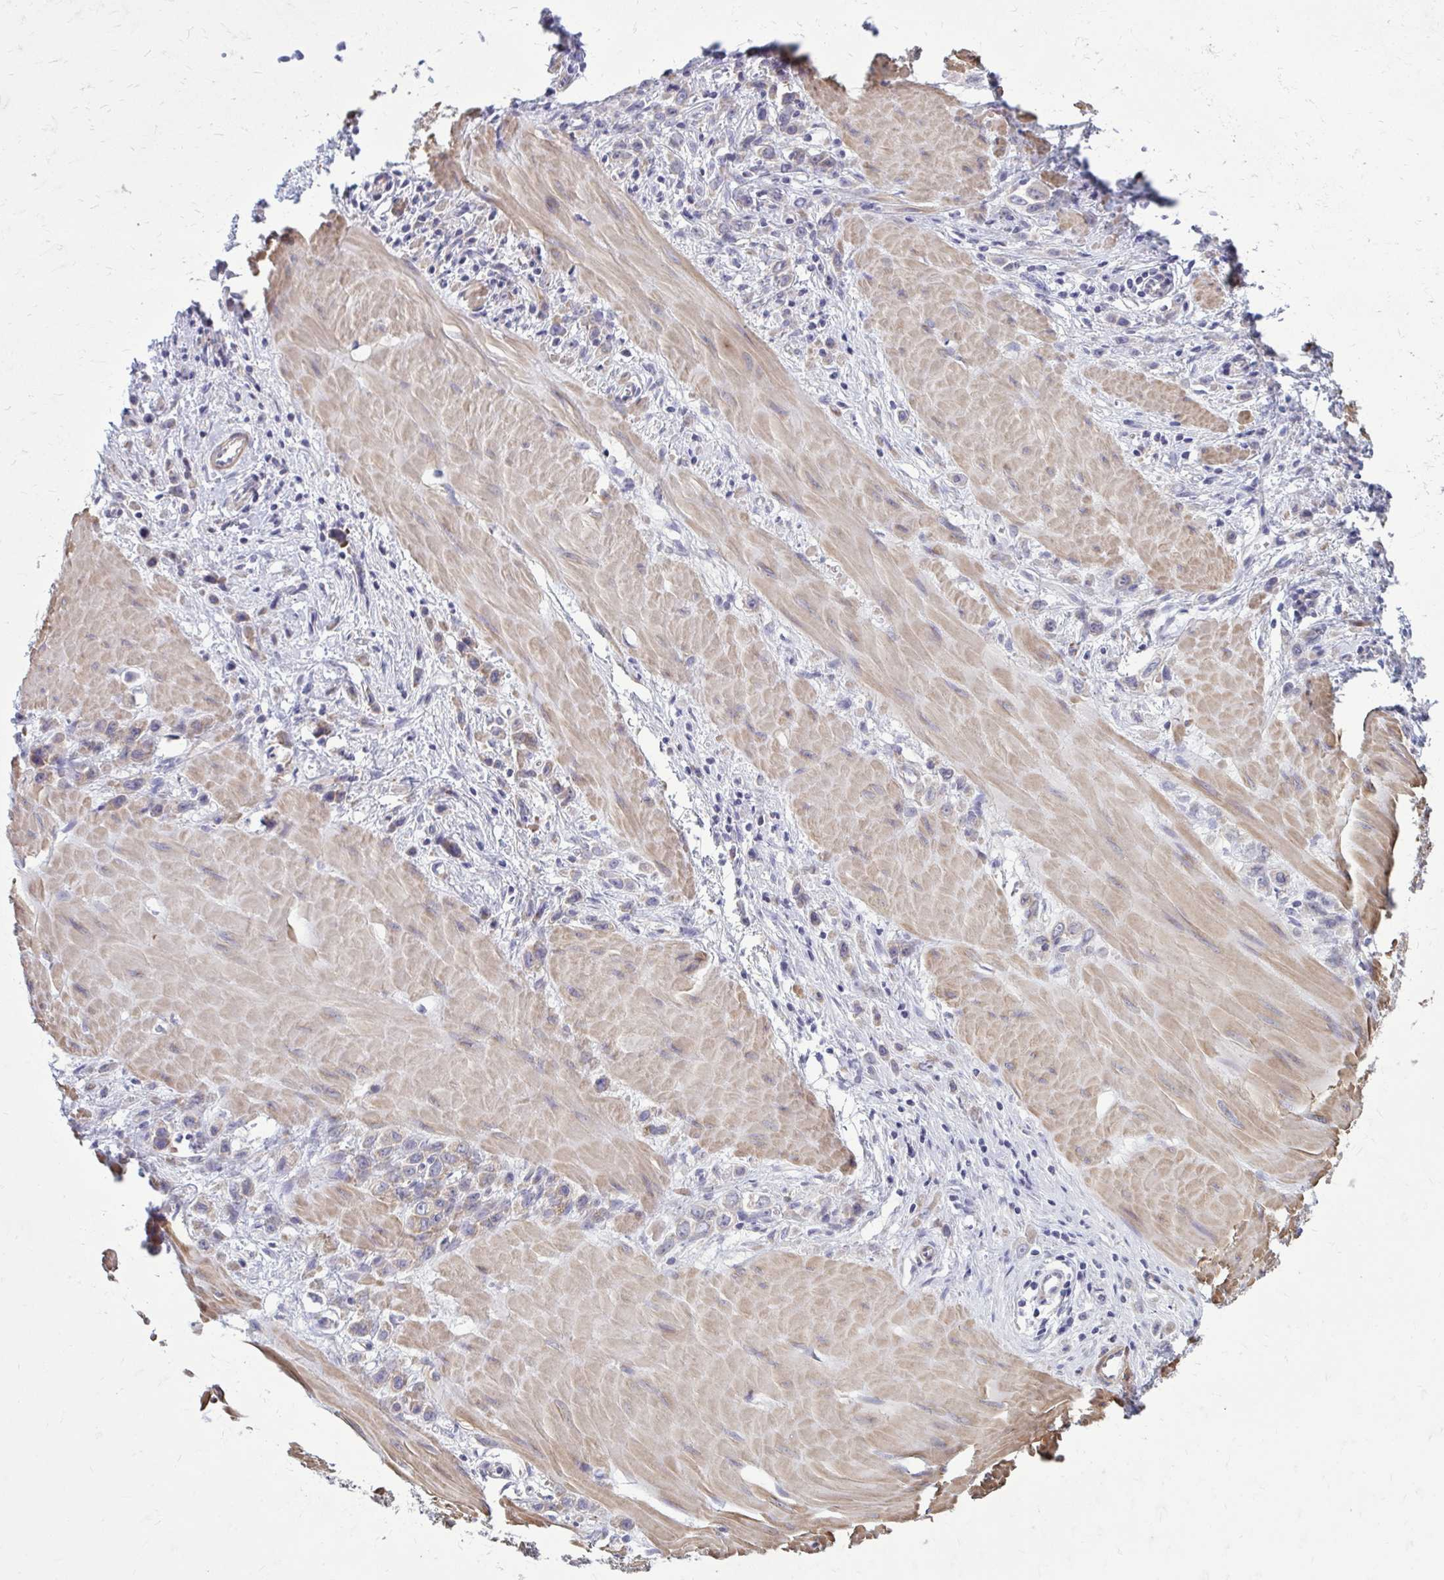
{"staining": {"intensity": "weak", "quantity": "25%-75%", "location": "cytoplasmic/membranous"}, "tissue": "stomach cancer", "cell_type": "Tumor cells", "image_type": "cancer", "snomed": [{"axis": "morphology", "description": "Adenocarcinoma, NOS"}, {"axis": "topography", "description": "Stomach"}], "caption": "This is an image of immunohistochemistry (IHC) staining of stomach adenocarcinoma, which shows weak expression in the cytoplasmic/membranous of tumor cells.", "gene": "GIGYF2", "patient": {"sex": "male", "age": 47}}